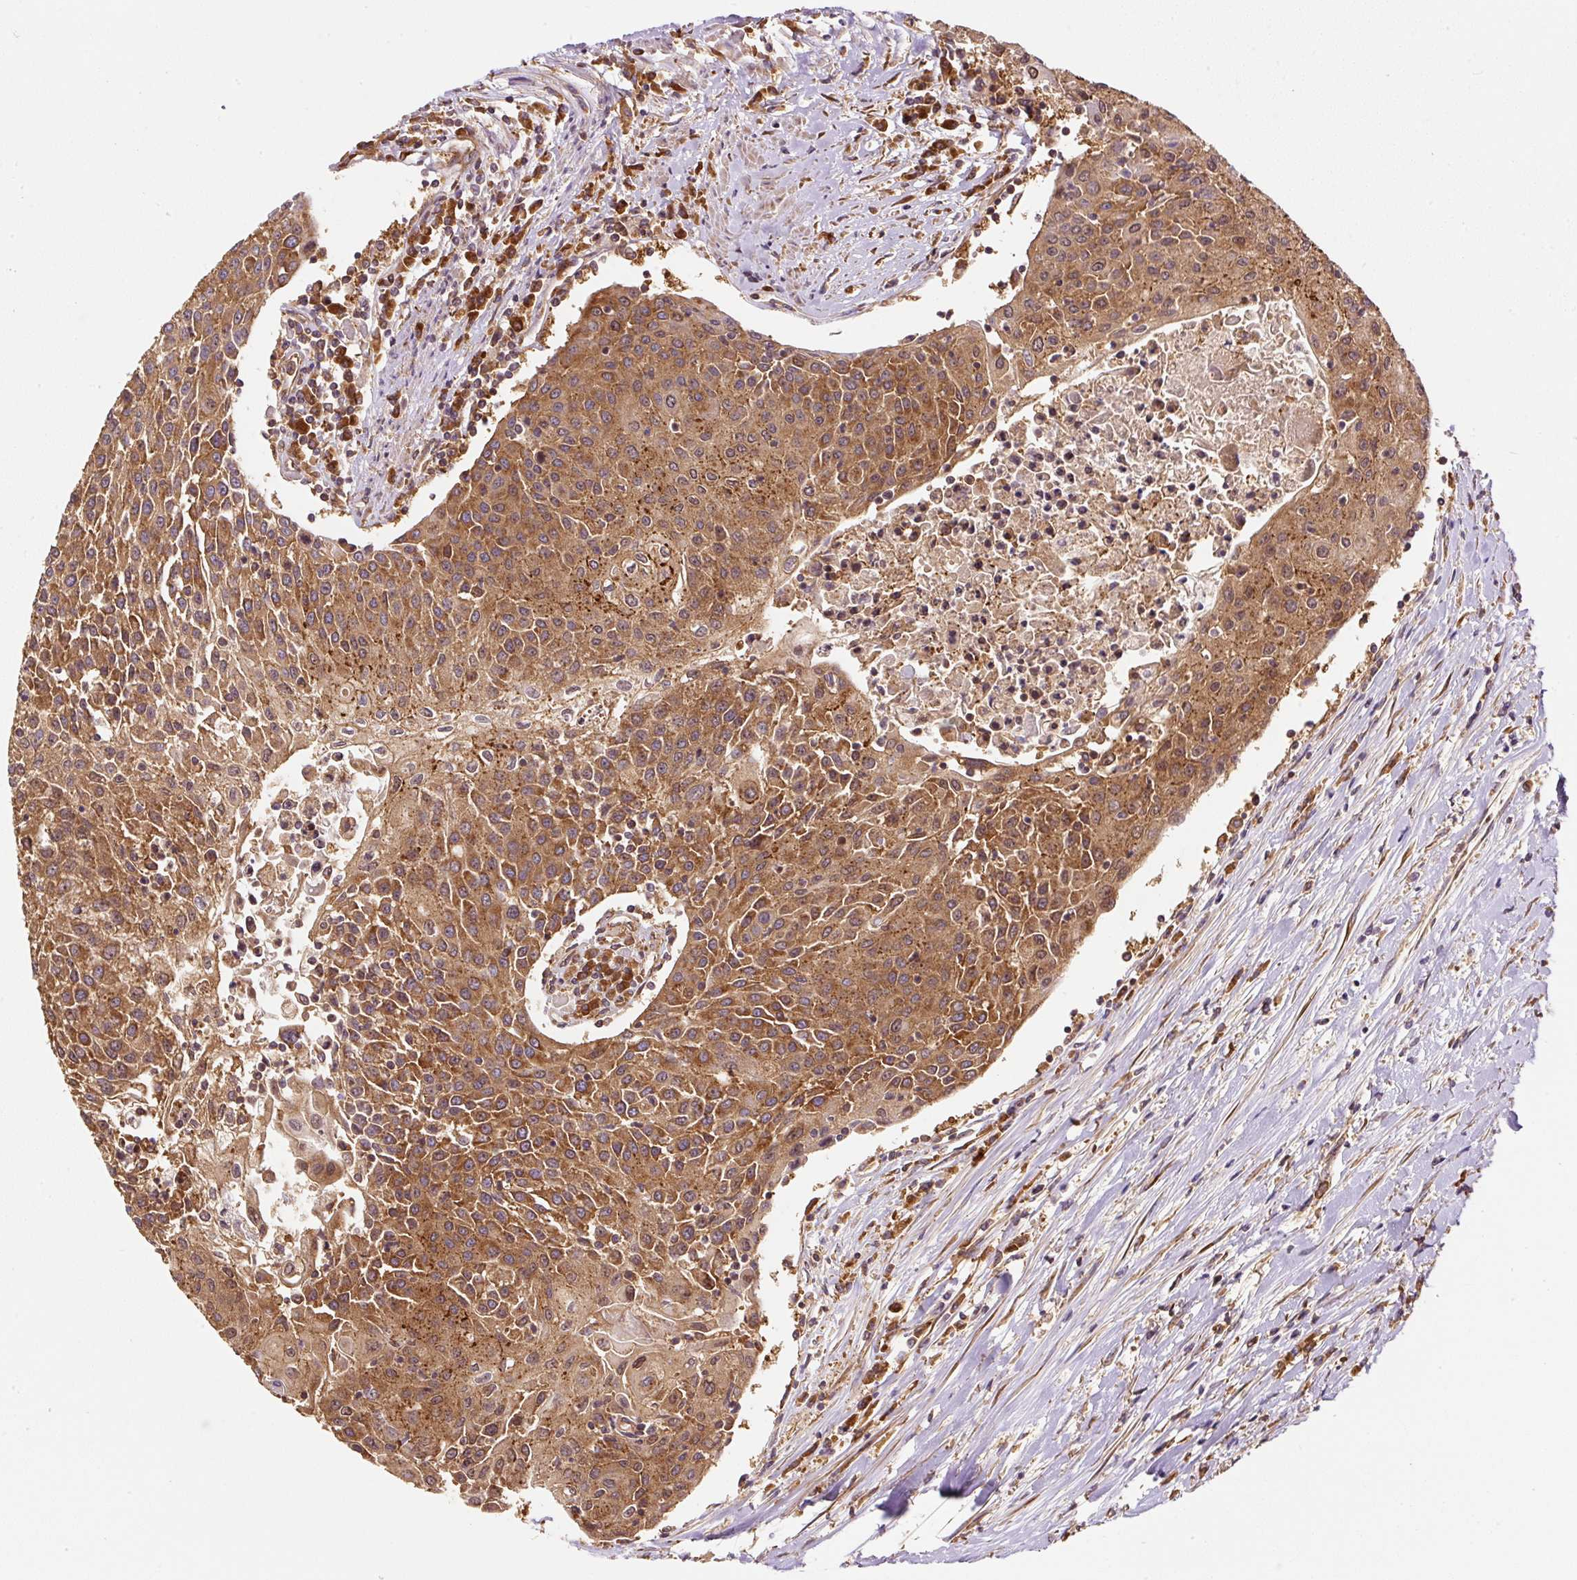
{"staining": {"intensity": "strong", "quantity": ">75%", "location": "cytoplasmic/membranous"}, "tissue": "urothelial cancer", "cell_type": "Tumor cells", "image_type": "cancer", "snomed": [{"axis": "morphology", "description": "Urothelial carcinoma, High grade"}, {"axis": "topography", "description": "Urinary bladder"}], "caption": "Protein expression analysis of human urothelial carcinoma (high-grade) reveals strong cytoplasmic/membranous expression in about >75% of tumor cells.", "gene": "EIF2S2", "patient": {"sex": "female", "age": 85}}